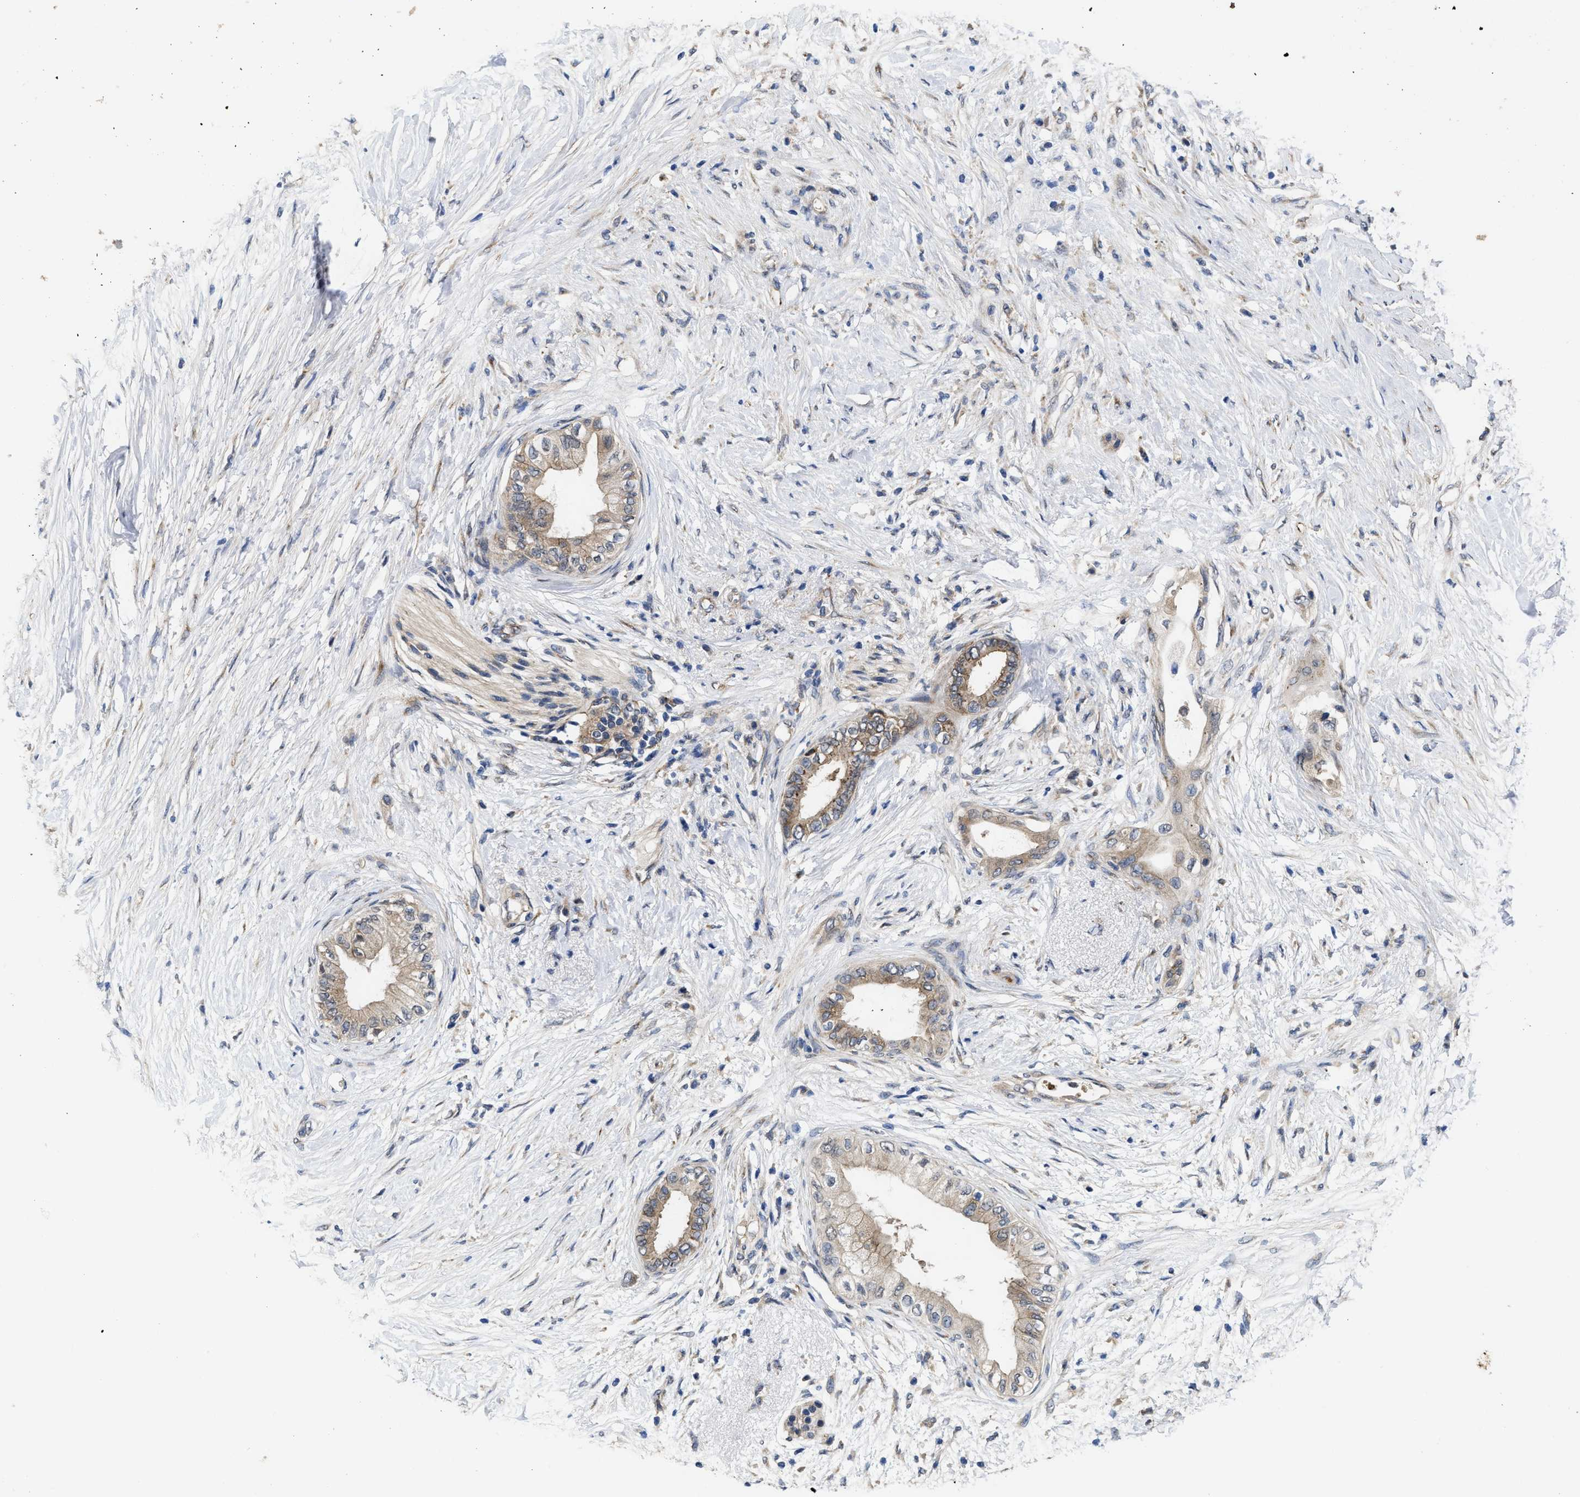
{"staining": {"intensity": "weak", "quantity": ">75%", "location": "cytoplasmic/membranous"}, "tissue": "pancreatic cancer", "cell_type": "Tumor cells", "image_type": "cancer", "snomed": [{"axis": "morphology", "description": "Normal tissue, NOS"}, {"axis": "morphology", "description": "Adenocarcinoma, NOS"}, {"axis": "topography", "description": "Pancreas"}, {"axis": "topography", "description": "Duodenum"}], "caption": "Weak cytoplasmic/membranous protein positivity is appreciated in about >75% of tumor cells in adenocarcinoma (pancreatic). (DAB IHC, brown staining for protein, blue staining for nuclei).", "gene": "PKD2", "patient": {"sex": "female", "age": 60}}